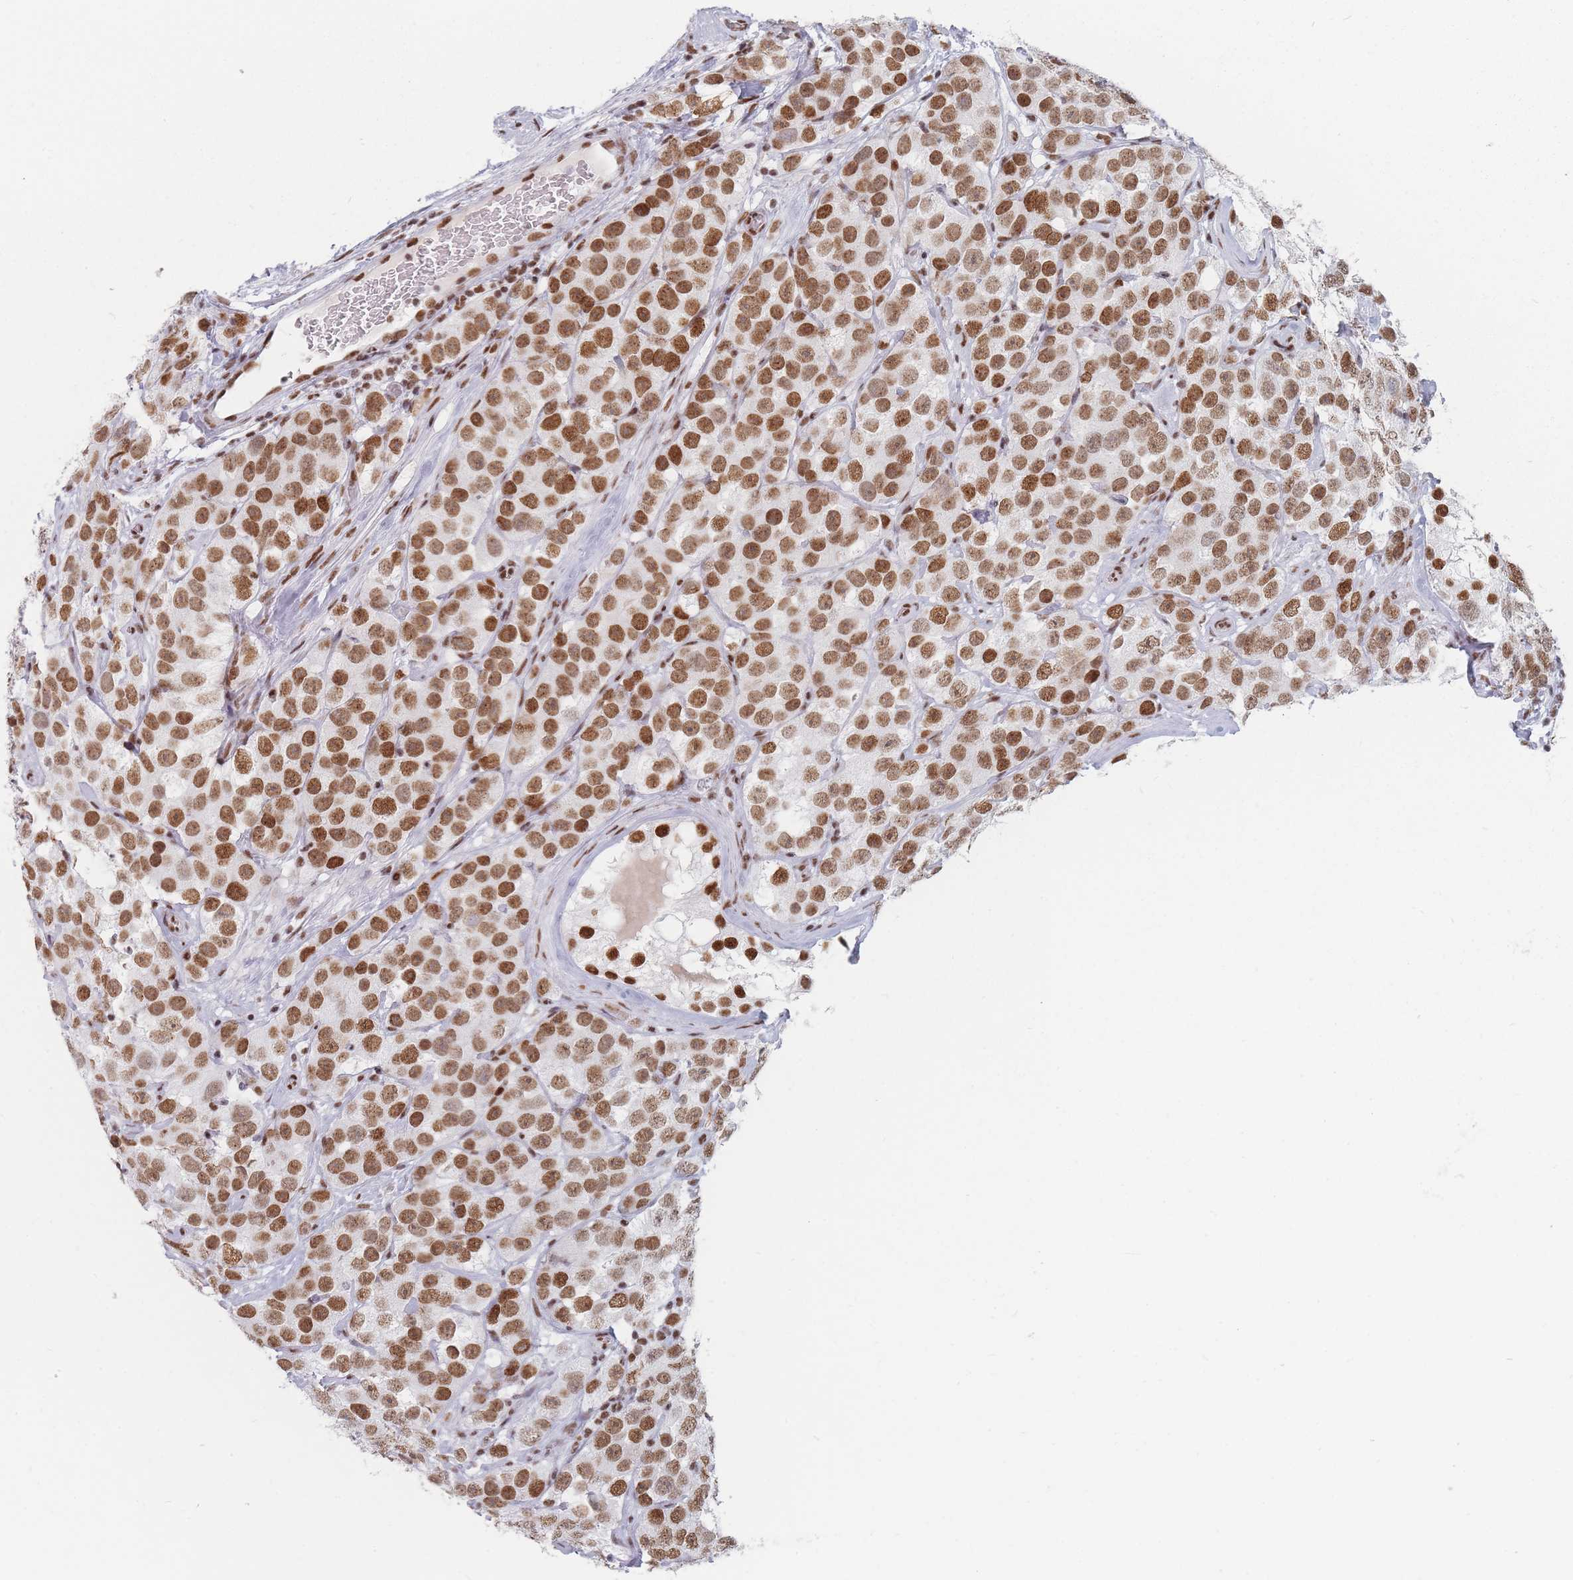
{"staining": {"intensity": "moderate", "quantity": ">75%", "location": "nuclear"}, "tissue": "testis cancer", "cell_type": "Tumor cells", "image_type": "cancer", "snomed": [{"axis": "morphology", "description": "Seminoma, NOS"}, {"axis": "topography", "description": "Testis"}], "caption": "Protein expression analysis of testis cancer (seminoma) exhibits moderate nuclear expression in approximately >75% of tumor cells.", "gene": "SAFB2", "patient": {"sex": "male", "age": 28}}